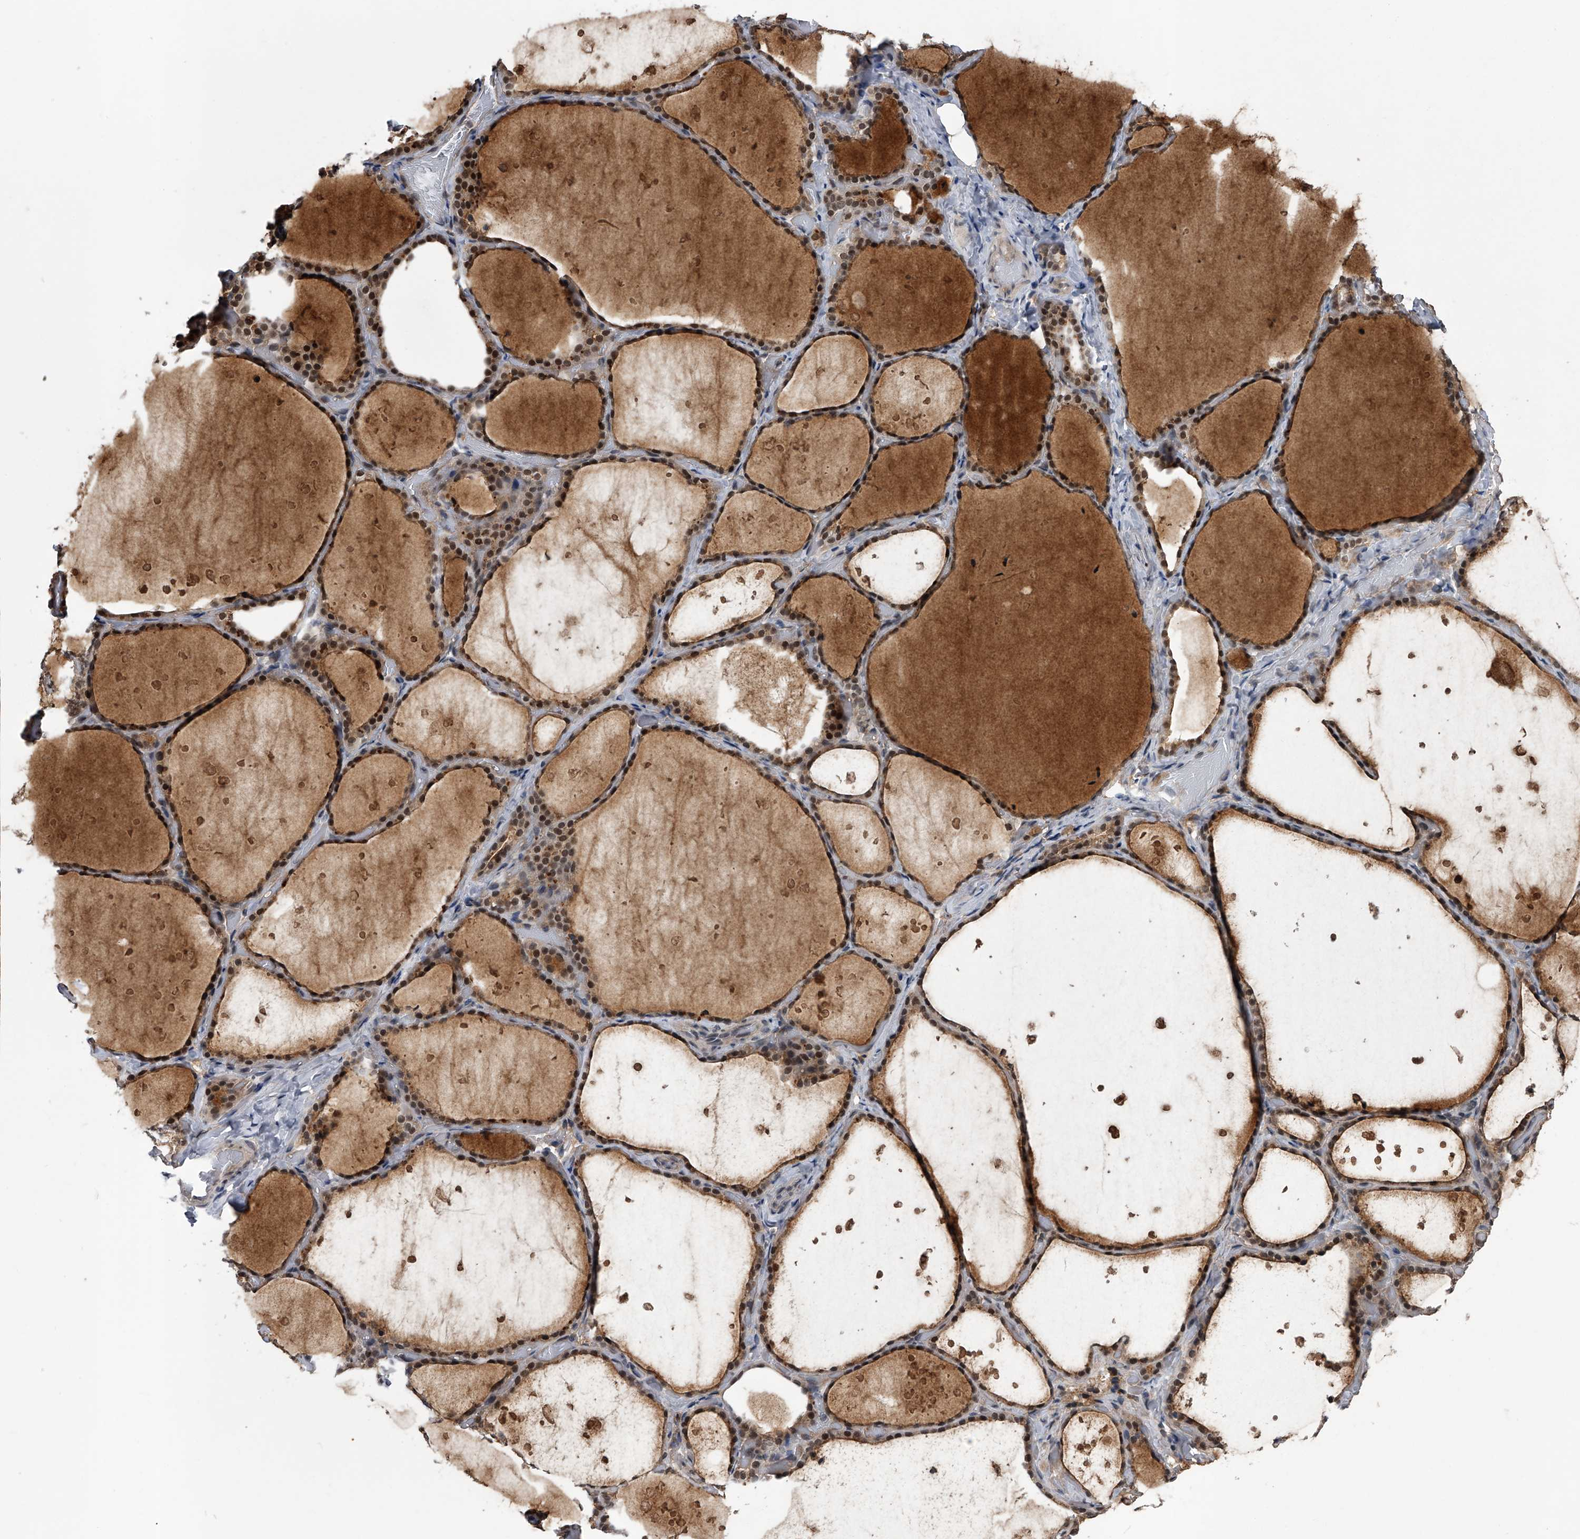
{"staining": {"intensity": "moderate", "quantity": ">75%", "location": "cytoplasmic/membranous,nuclear"}, "tissue": "thyroid gland", "cell_type": "Glandular cells", "image_type": "normal", "snomed": [{"axis": "morphology", "description": "Normal tissue, NOS"}, {"axis": "topography", "description": "Thyroid gland"}], "caption": "Immunohistochemical staining of benign human thyroid gland shows medium levels of moderate cytoplasmic/membranous,nuclear expression in approximately >75% of glandular cells.", "gene": "SLC12A8", "patient": {"sex": "female", "age": 44}}